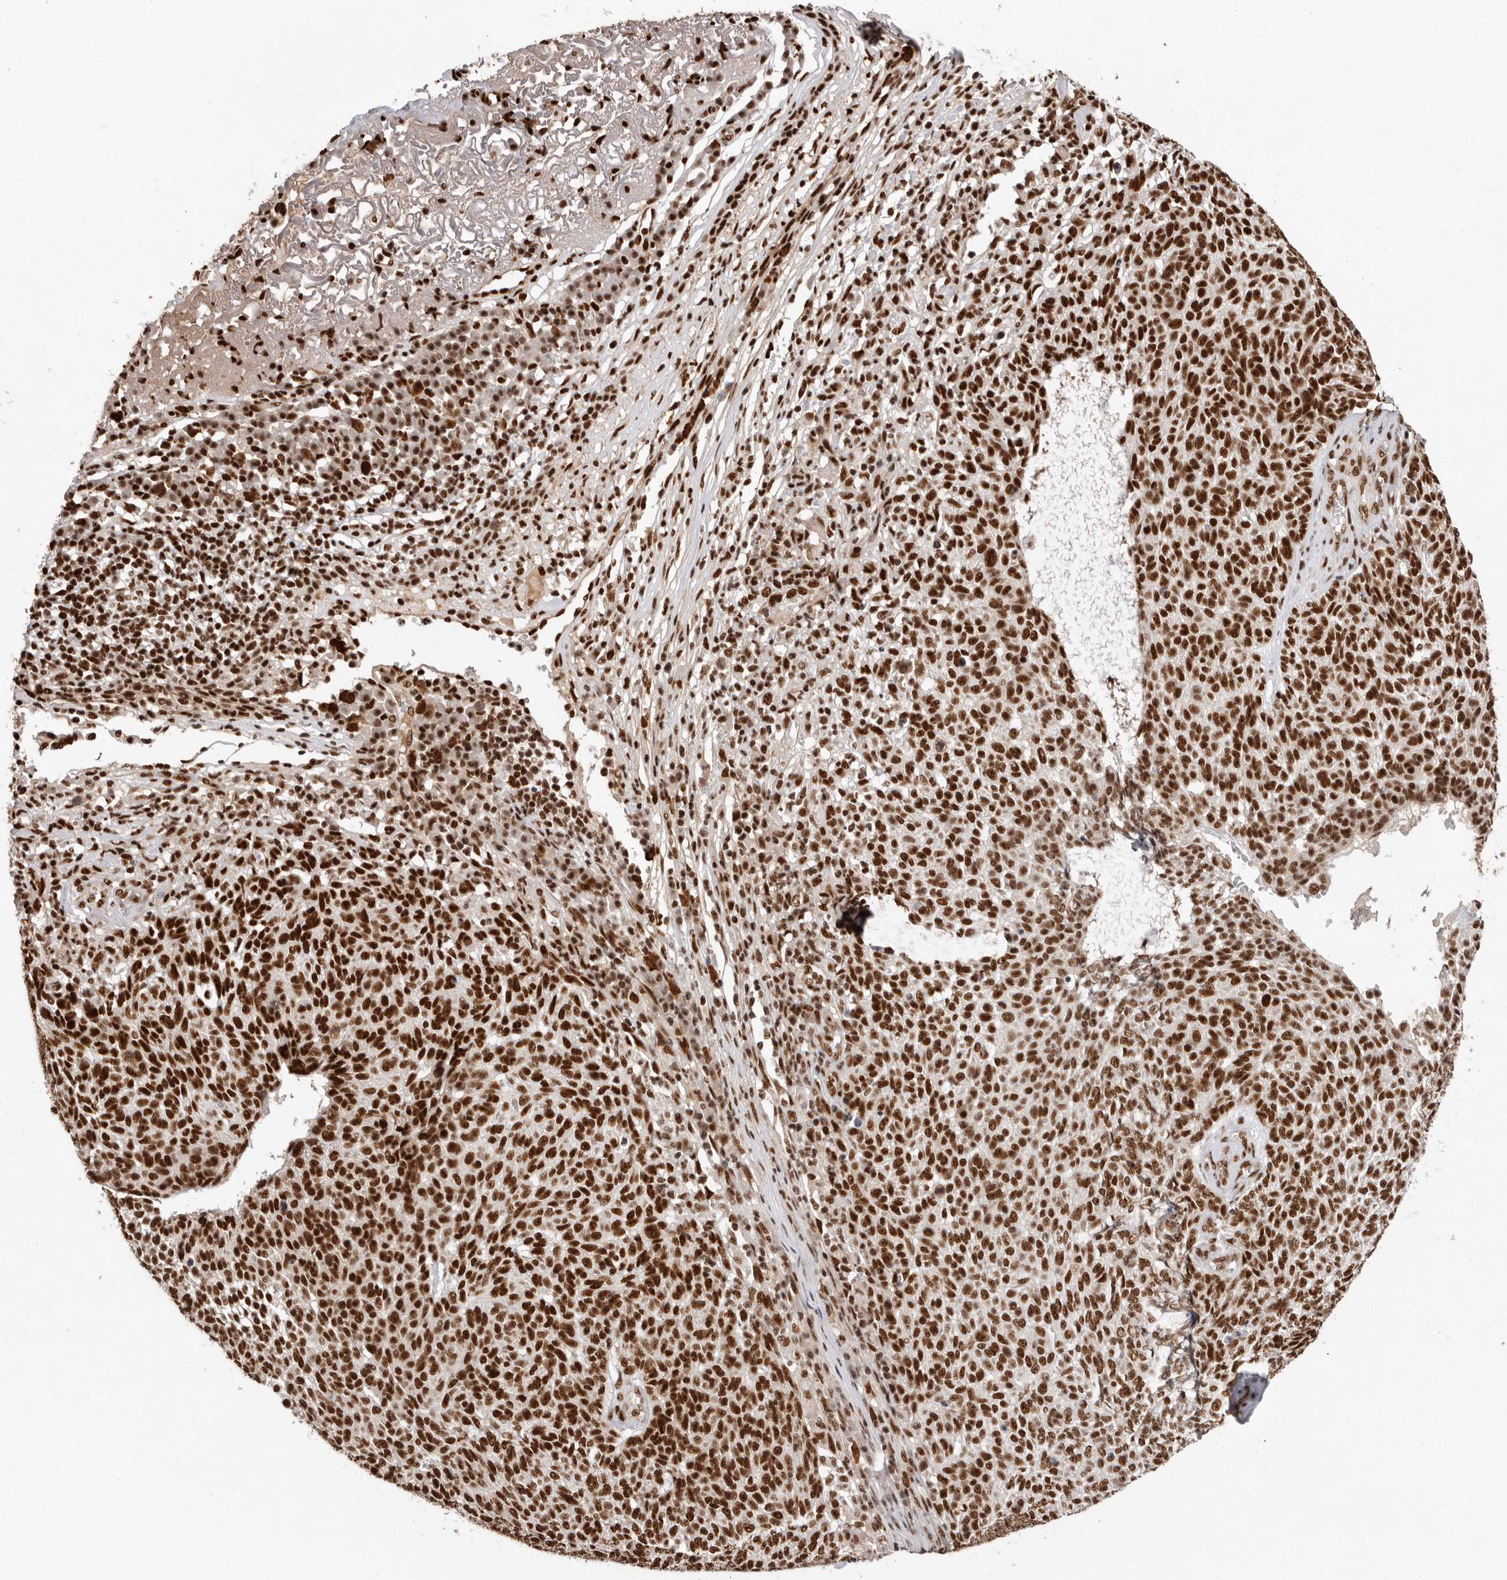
{"staining": {"intensity": "strong", "quantity": ">75%", "location": "nuclear"}, "tissue": "skin cancer", "cell_type": "Tumor cells", "image_type": "cancer", "snomed": [{"axis": "morphology", "description": "Squamous cell carcinoma, NOS"}, {"axis": "topography", "description": "Skin"}], "caption": "Protein staining by IHC shows strong nuclear expression in approximately >75% of tumor cells in skin cancer.", "gene": "CHTOP", "patient": {"sex": "female", "age": 90}}